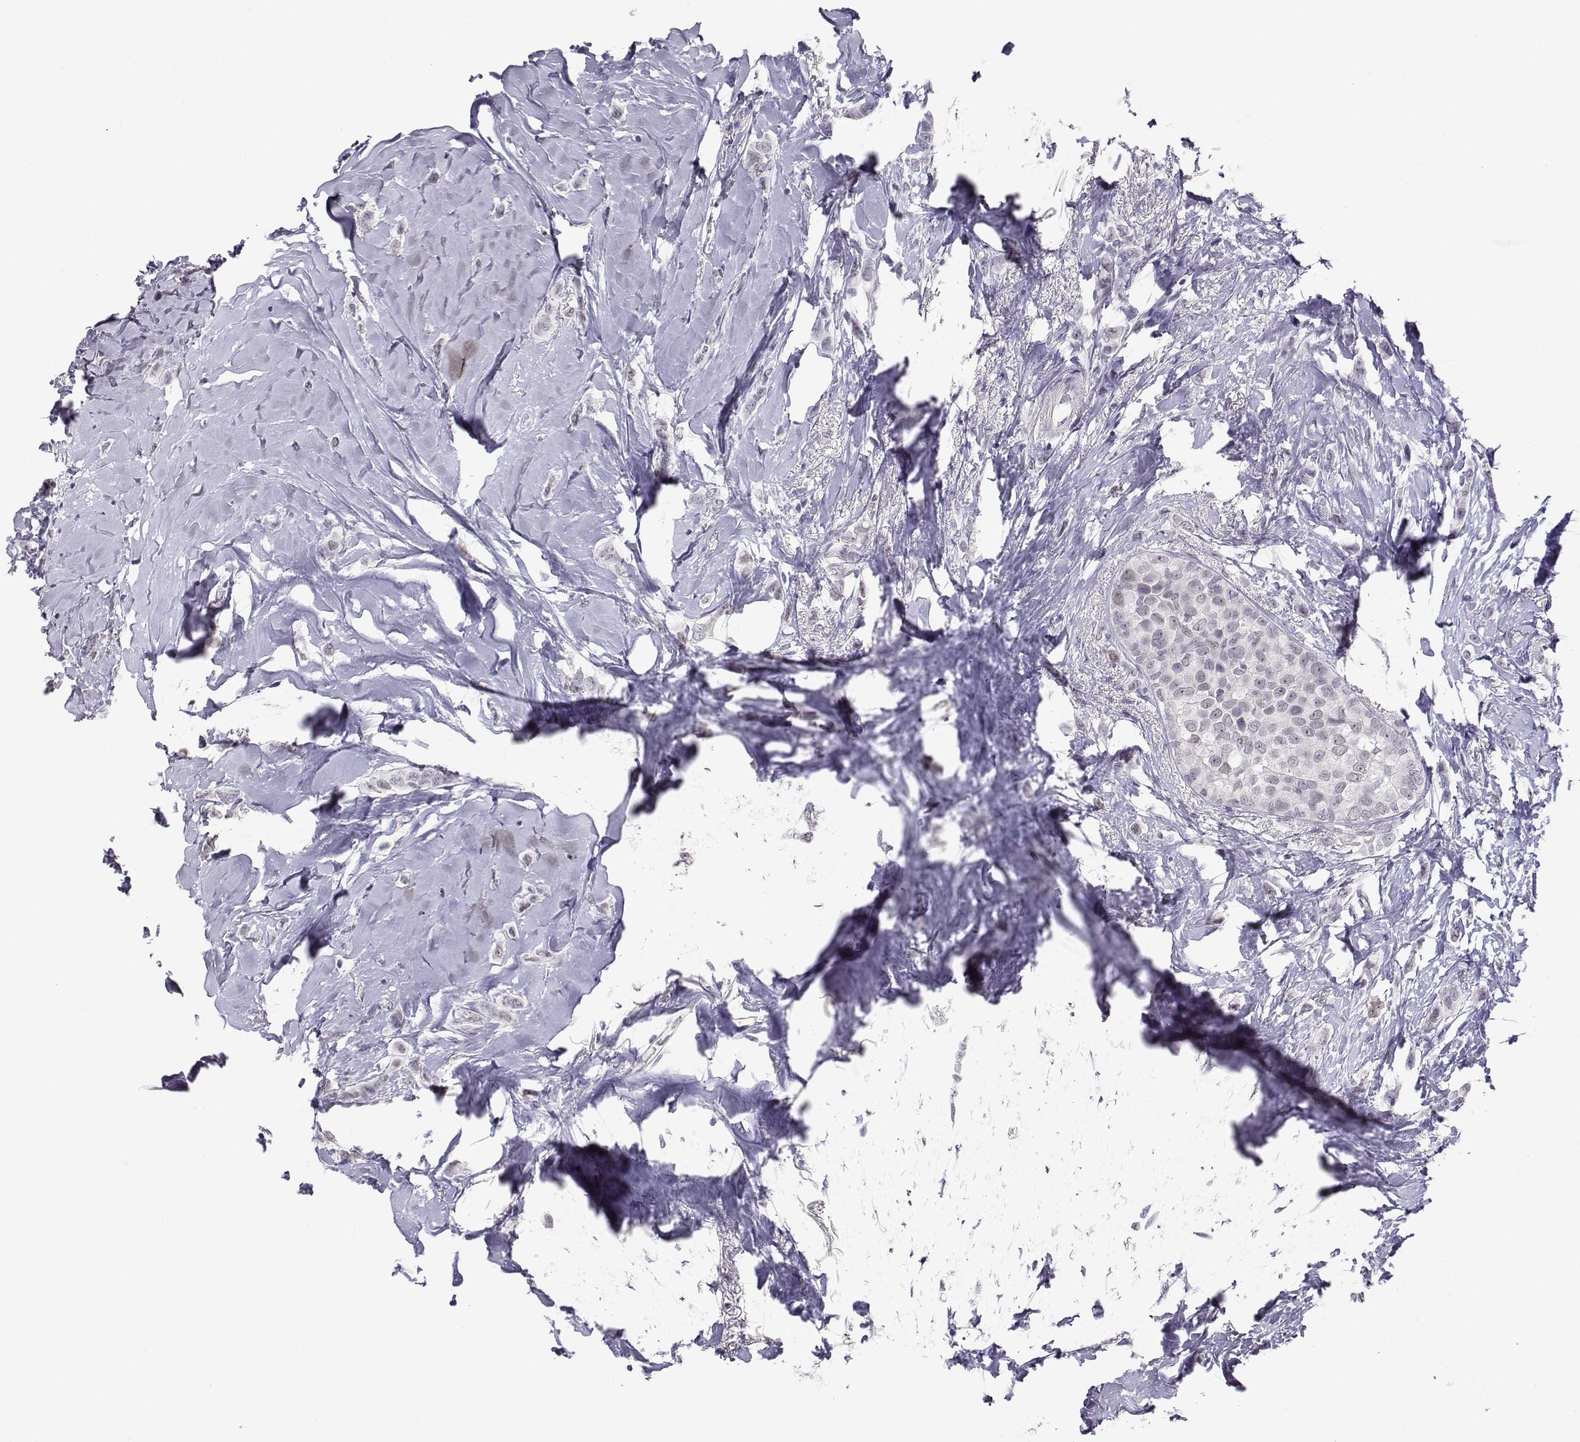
{"staining": {"intensity": "negative", "quantity": "none", "location": "none"}, "tissue": "breast cancer", "cell_type": "Tumor cells", "image_type": "cancer", "snomed": [{"axis": "morphology", "description": "Lobular carcinoma"}, {"axis": "topography", "description": "Breast"}], "caption": "The photomicrograph shows no significant staining in tumor cells of lobular carcinoma (breast).", "gene": "TEDC2", "patient": {"sex": "female", "age": 66}}